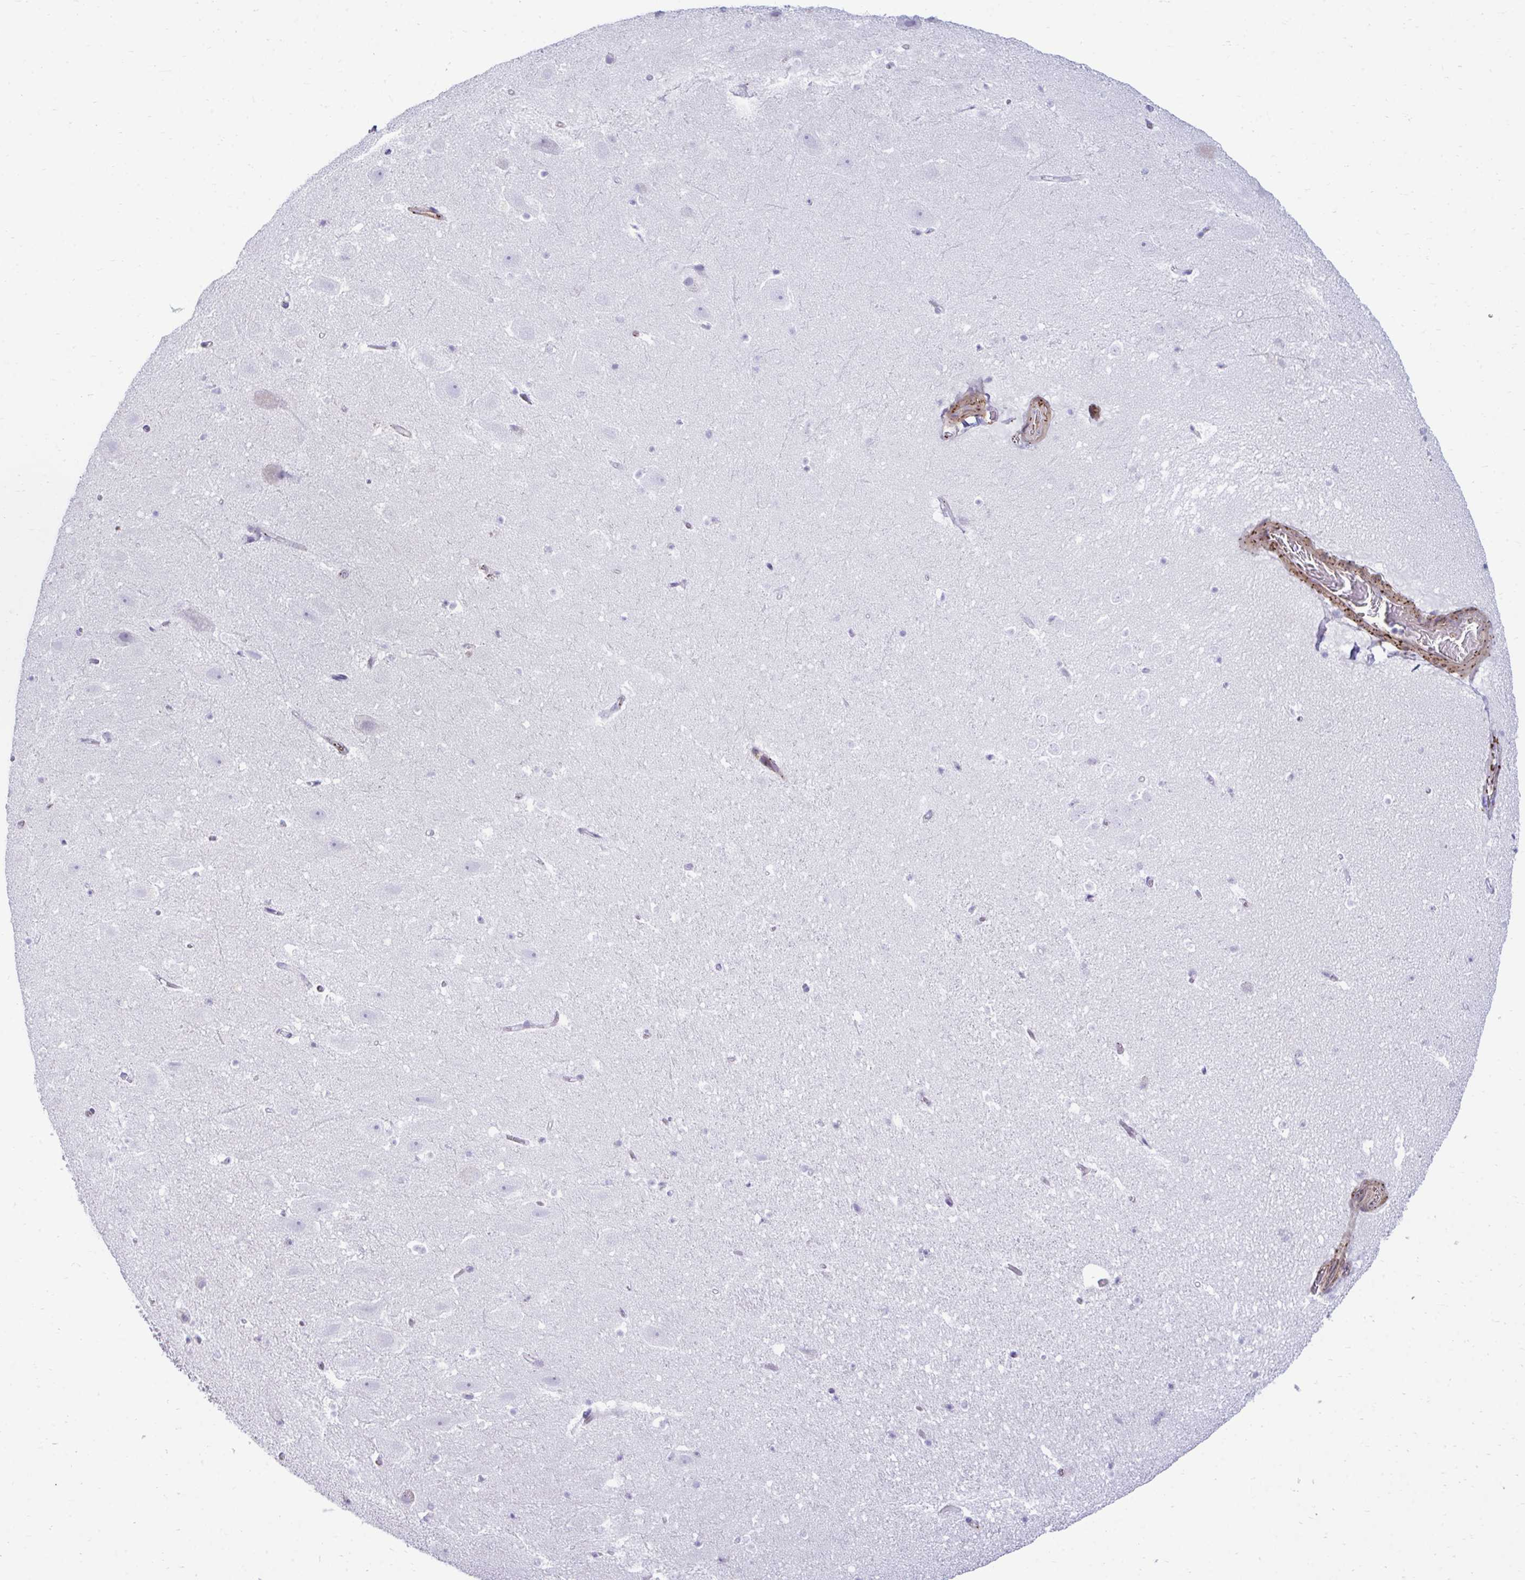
{"staining": {"intensity": "negative", "quantity": "none", "location": "none"}, "tissue": "hippocampus", "cell_type": "Glial cells", "image_type": "normal", "snomed": [{"axis": "morphology", "description": "Normal tissue, NOS"}, {"axis": "topography", "description": "Hippocampus"}], "caption": "Hippocampus was stained to show a protein in brown. There is no significant staining in glial cells.", "gene": "UBL3", "patient": {"sex": "female", "age": 42}}